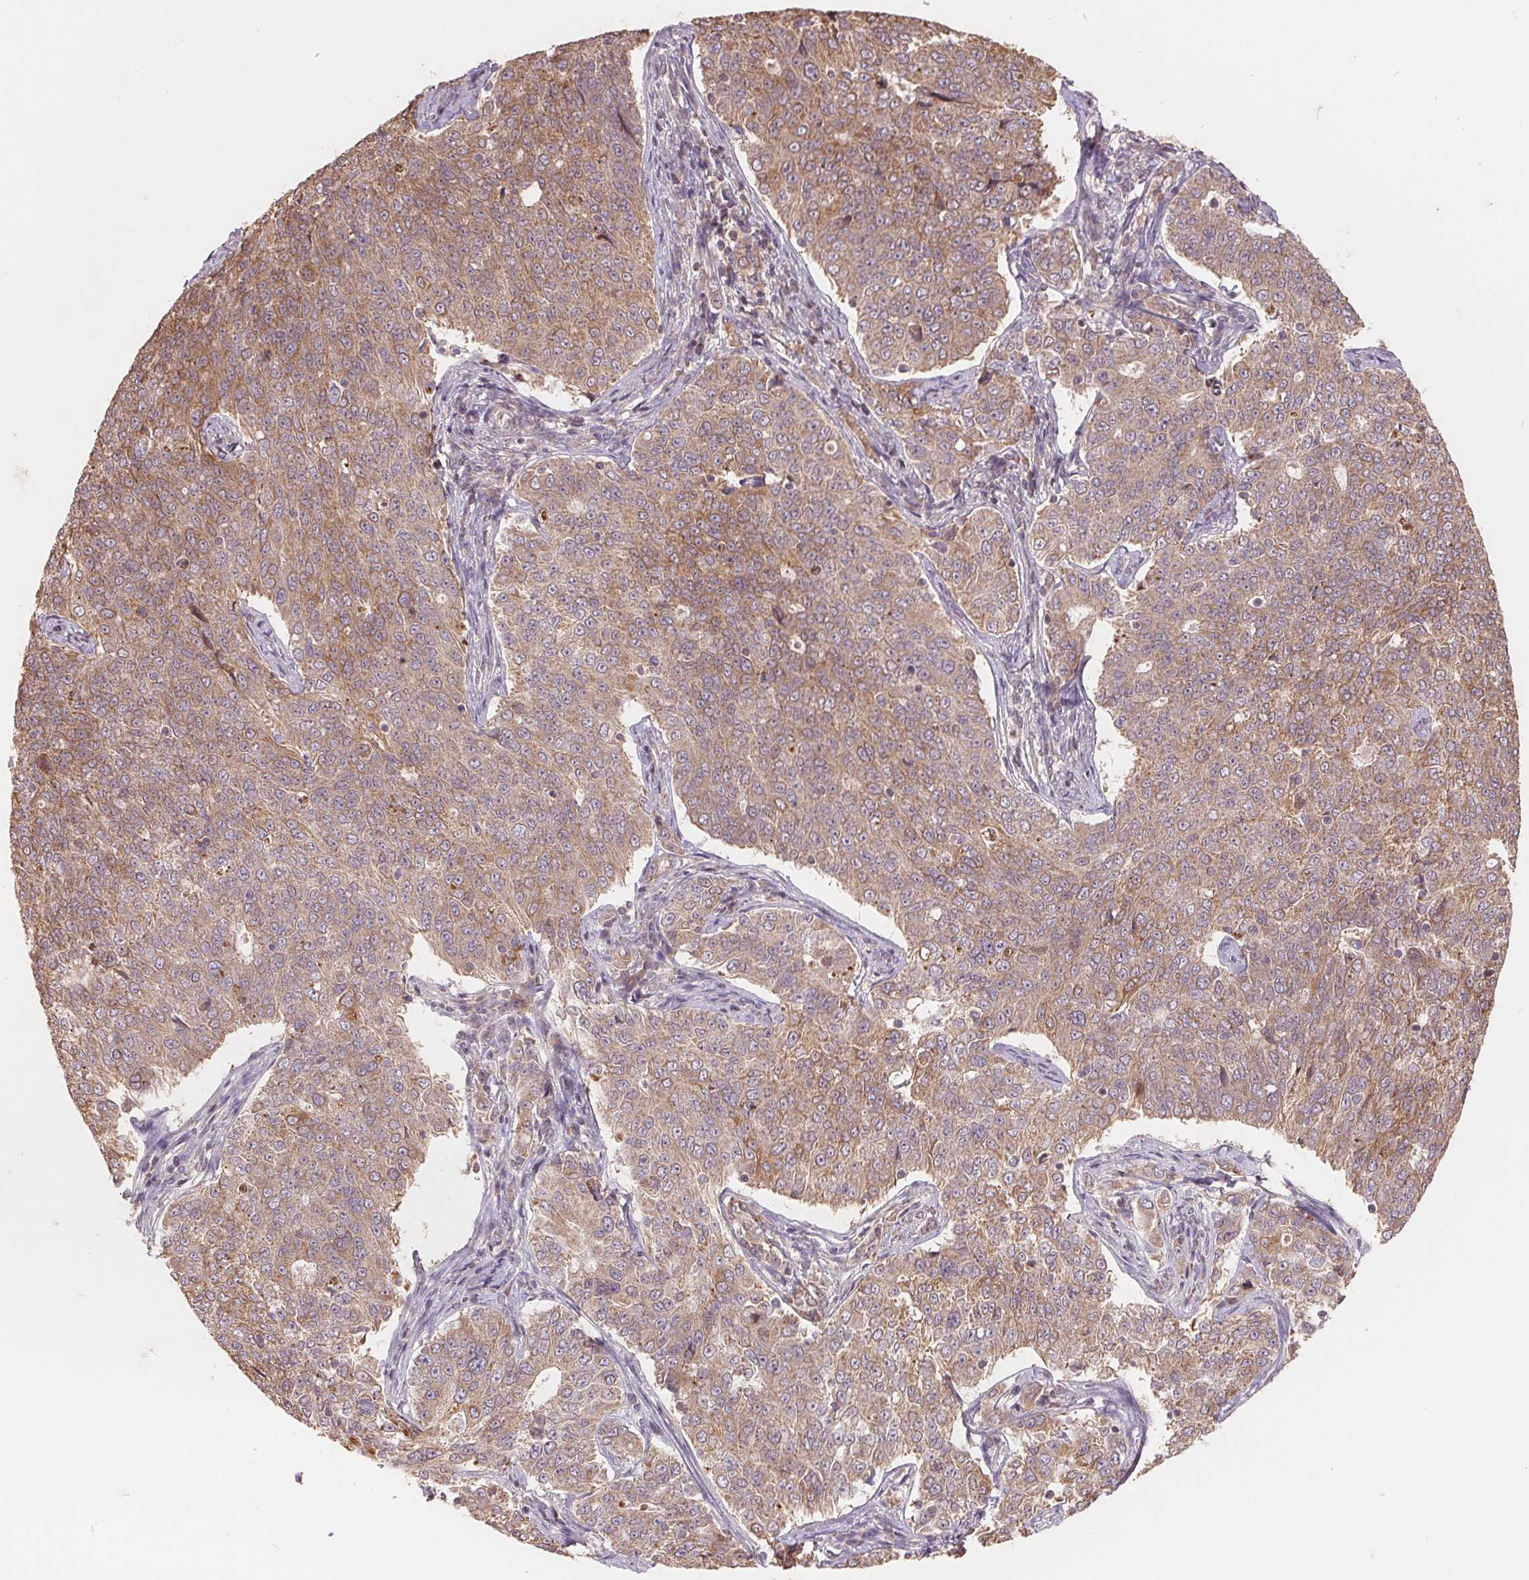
{"staining": {"intensity": "moderate", "quantity": ">75%", "location": "cytoplasmic/membranous"}, "tissue": "endometrial cancer", "cell_type": "Tumor cells", "image_type": "cancer", "snomed": [{"axis": "morphology", "description": "Adenocarcinoma, NOS"}, {"axis": "topography", "description": "Endometrium"}], "caption": "Endometrial cancer (adenocarcinoma) stained for a protein exhibits moderate cytoplasmic/membranous positivity in tumor cells. The staining was performed using DAB (3,3'-diaminobenzidine), with brown indicating positive protein expression. Nuclei are stained blue with hematoxylin.", "gene": "CDIPT", "patient": {"sex": "female", "age": 43}}